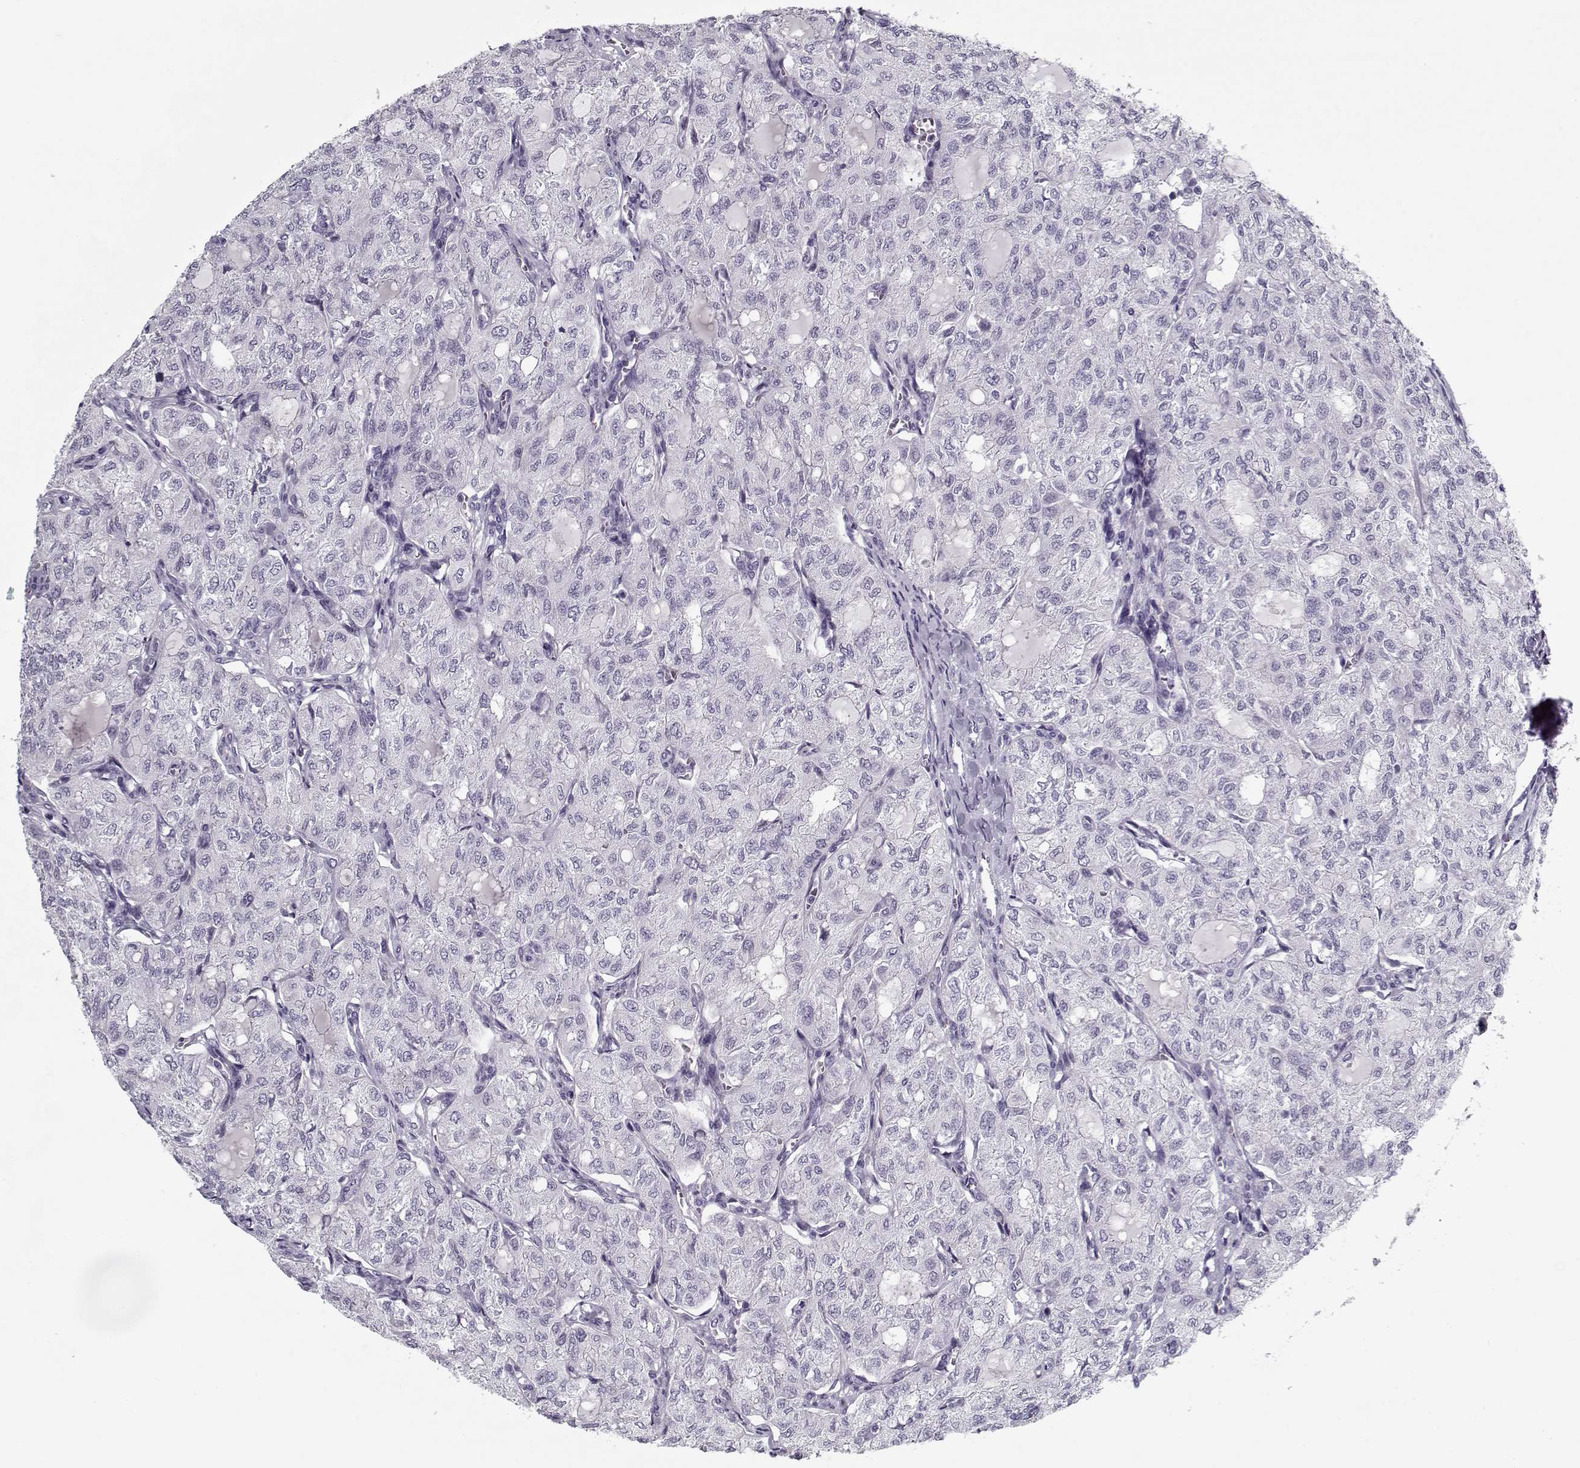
{"staining": {"intensity": "negative", "quantity": "none", "location": "none"}, "tissue": "thyroid cancer", "cell_type": "Tumor cells", "image_type": "cancer", "snomed": [{"axis": "morphology", "description": "Follicular adenoma carcinoma, NOS"}, {"axis": "topography", "description": "Thyroid gland"}], "caption": "The immunohistochemistry micrograph has no significant positivity in tumor cells of thyroid cancer (follicular adenoma carcinoma) tissue. (Brightfield microscopy of DAB immunohistochemistry at high magnification).", "gene": "CCDC136", "patient": {"sex": "male", "age": 75}}